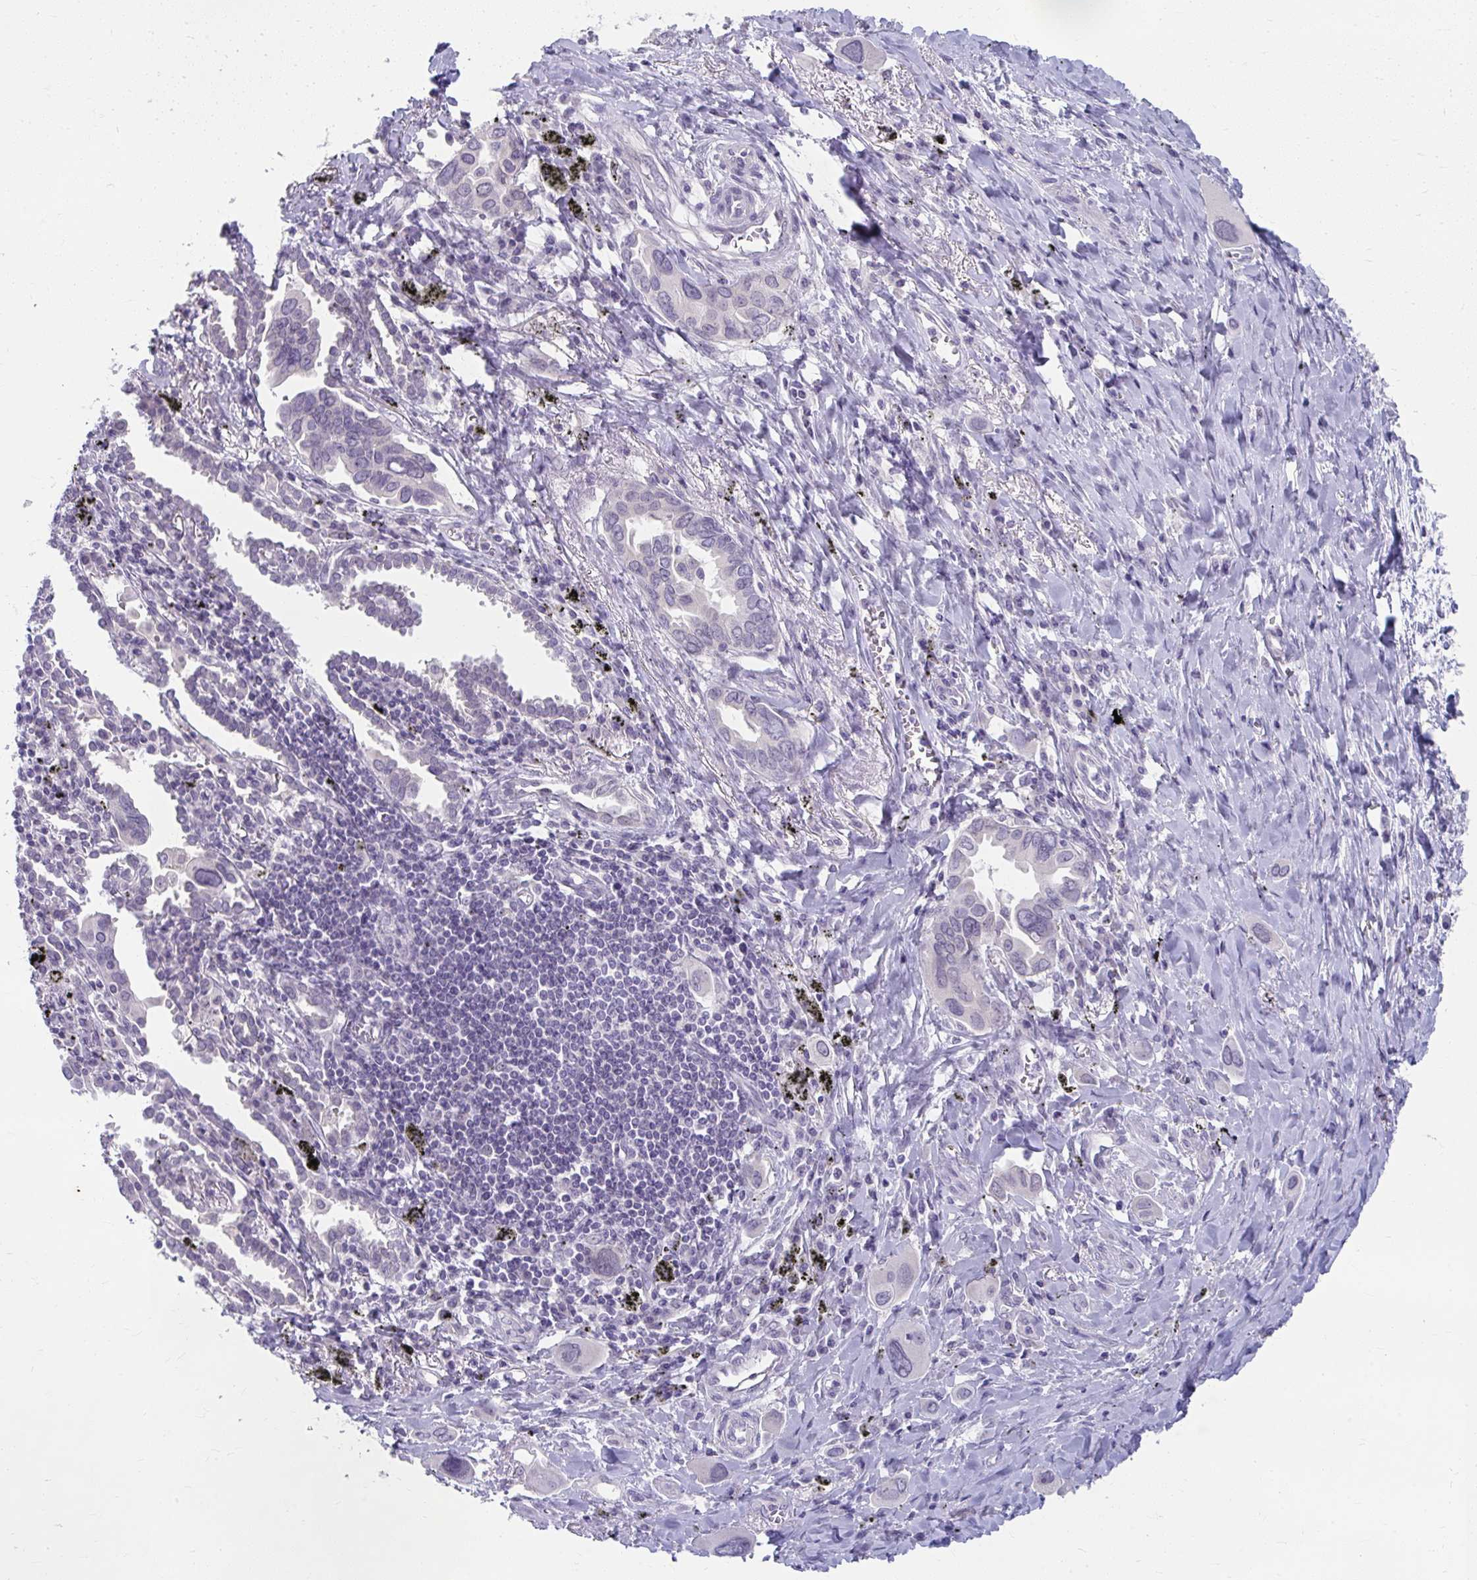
{"staining": {"intensity": "negative", "quantity": "none", "location": "none"}, "tissue": "lung cancer", "cell_type": "Tumor cells", "image_type": "cancer", "snomed": [{"axis": "morphology", "description": "Adenocarcinoma, NOS"}, {"axis": "topography", "description": "Lung"}], "caption": "High power microscopy image of an IHC photomicrograph of lung cancer (adenocarcinoma), revealing no significant expression in tumor cells.", "gene": "UGT3A2", "patient": {"sex": "male", "age": 76}}